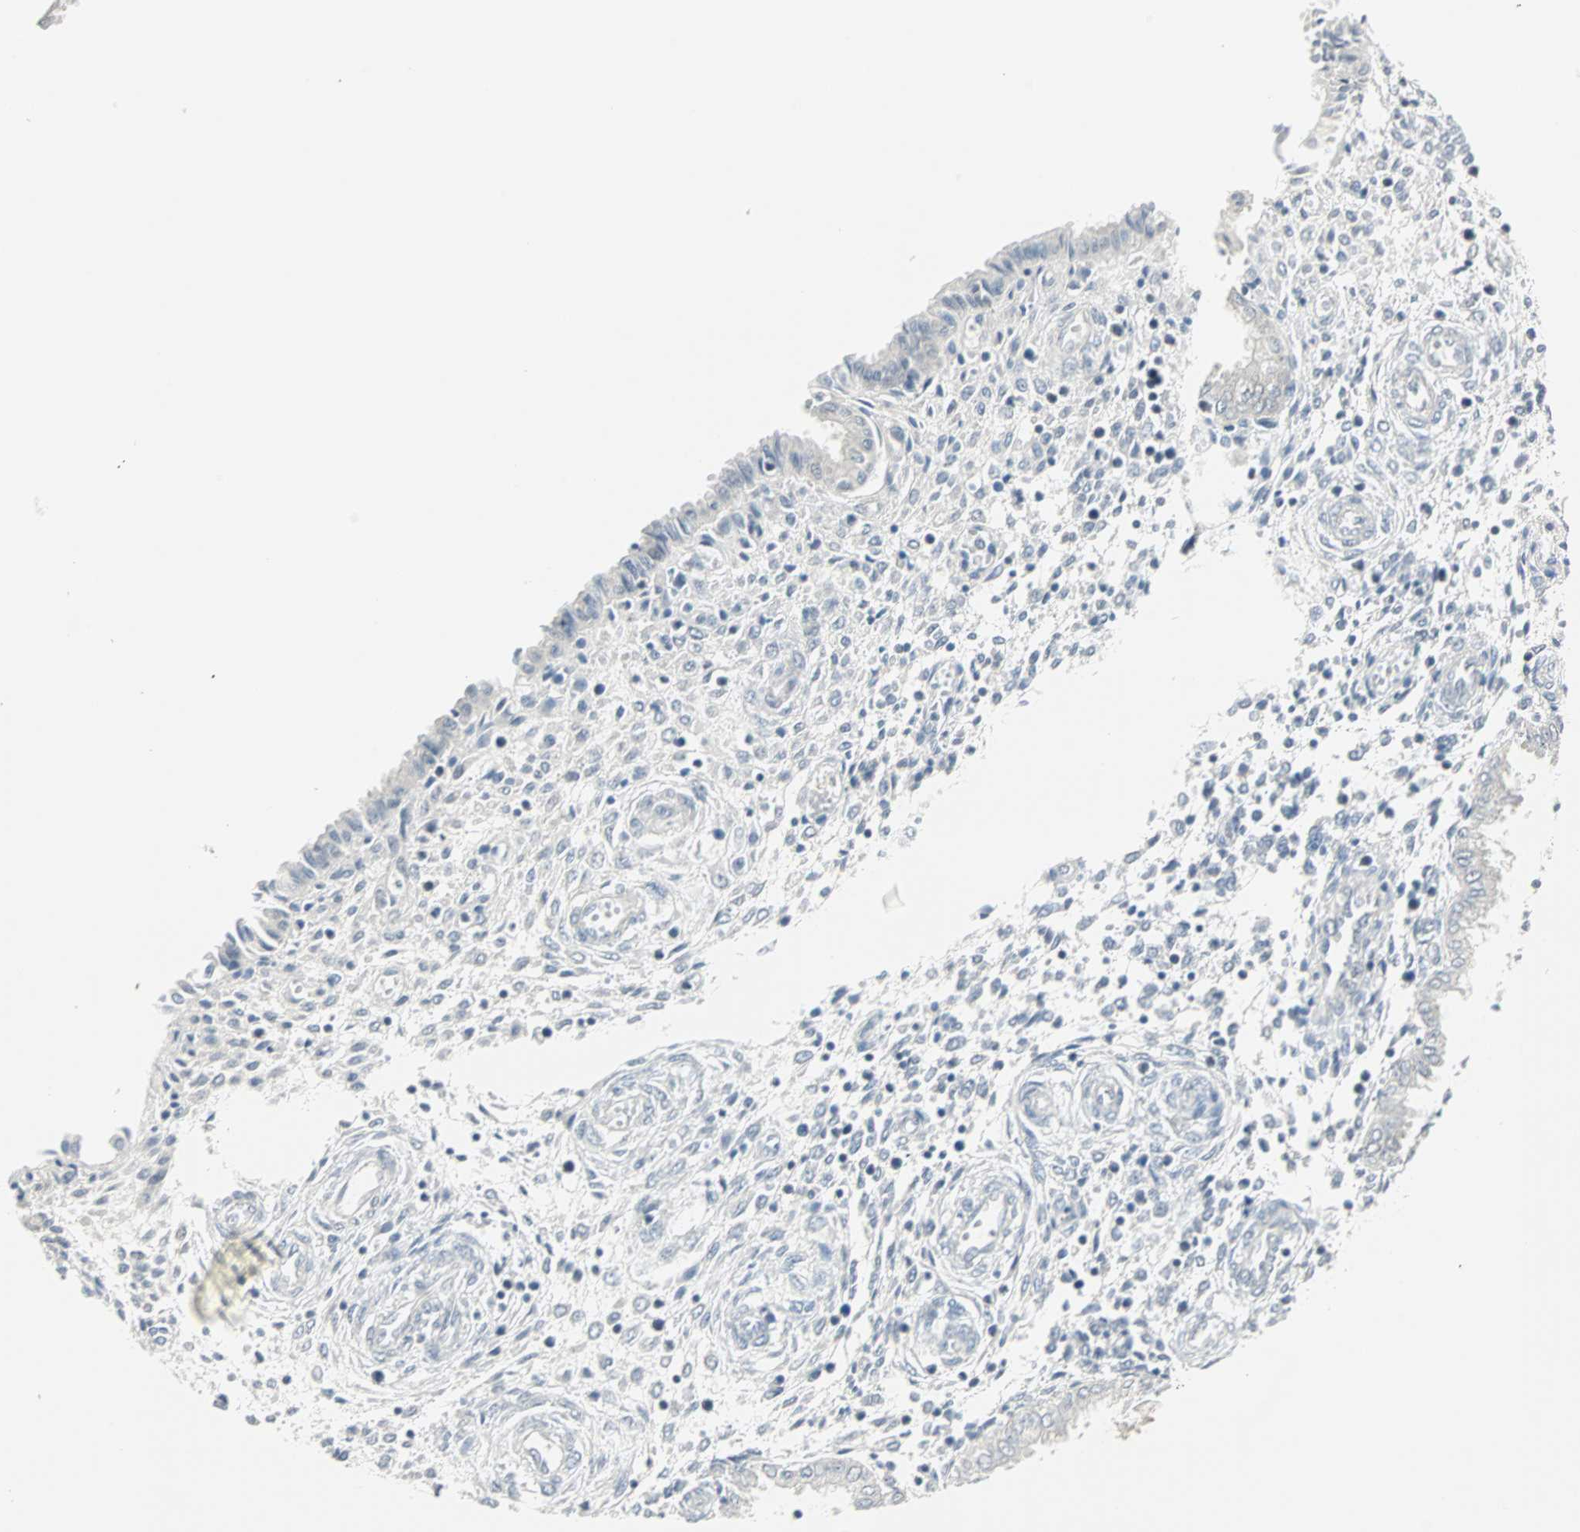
{"staining": {"intensity": "negative", "quantity": "none", "location": "none"}, "tissue": "endometrium", "cell_type": "Cells in endometrial stroma", "image_type": "normal", "snomed": [{"axis": "morphology", "description": "Normal tissue, NOS"}, {"axis": "topography", "description": "Endometrium"}], "caption": "The micrograph shows no significant positivity in cells in endometrial stroma of endometrium.", "gene": "PTPA", "patient": {"sex": "female", "age": 33}}